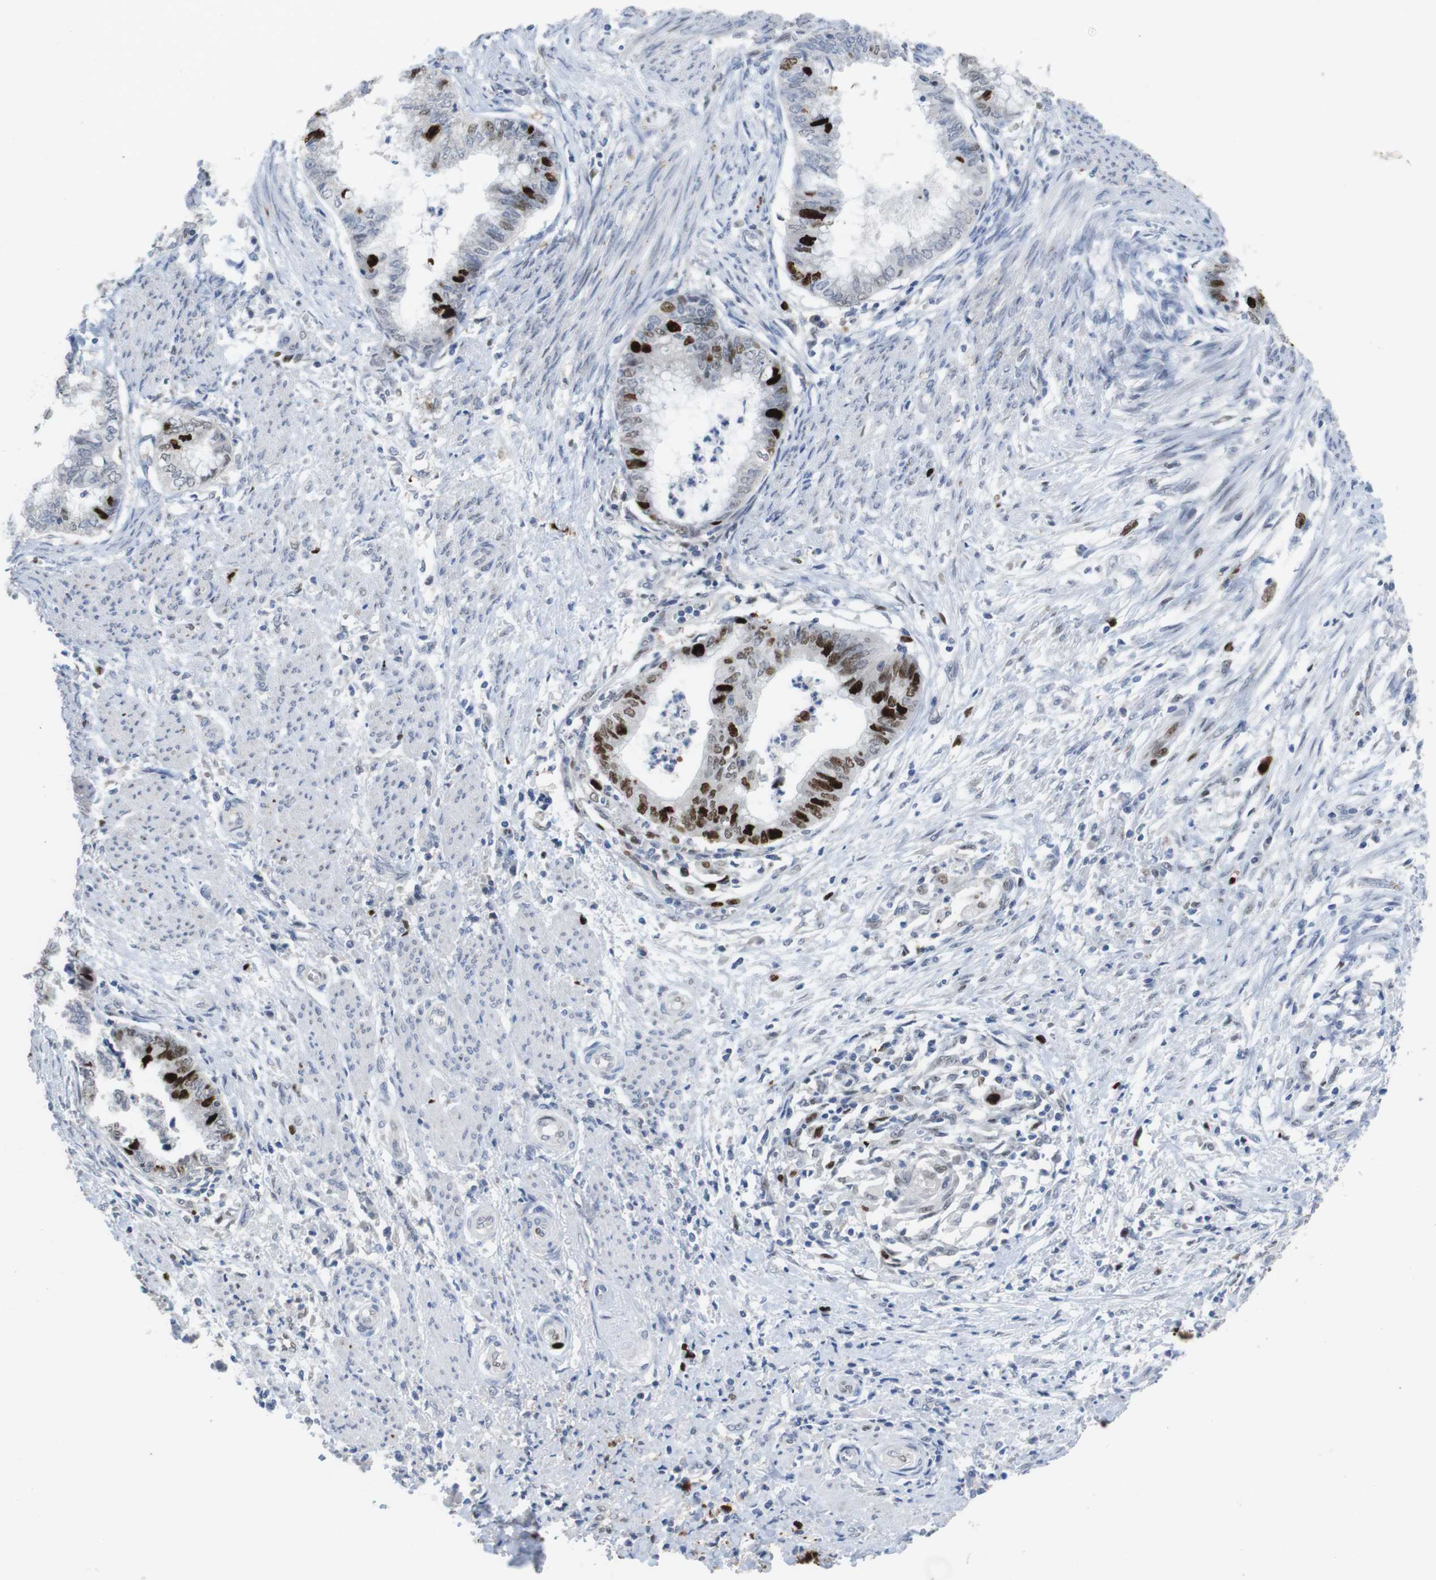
{"staining": {"intensity": "strong", "quantity": "25%-75%", "location": "nuclear"}, "tissue": "endometrial cancer", "cell_type": "Tumor cells", "image_type": "cancer", "snomed": [{"axis": "morphology", "description": "Necrosis, NOS"}, {"axis": "morphology", "description": "Adenocarcinoma, NOS"}, {"axis": "topography", "description": "Endometrium"}], "caption": "Human endometrial adenocarcinoma stained for a protein (brown) demonstrates strong nuclear positive positivity in about 25%-75% of tumor cells.", "gene": "KPNA2", "patient": {"sex": "female", "age": 79}}